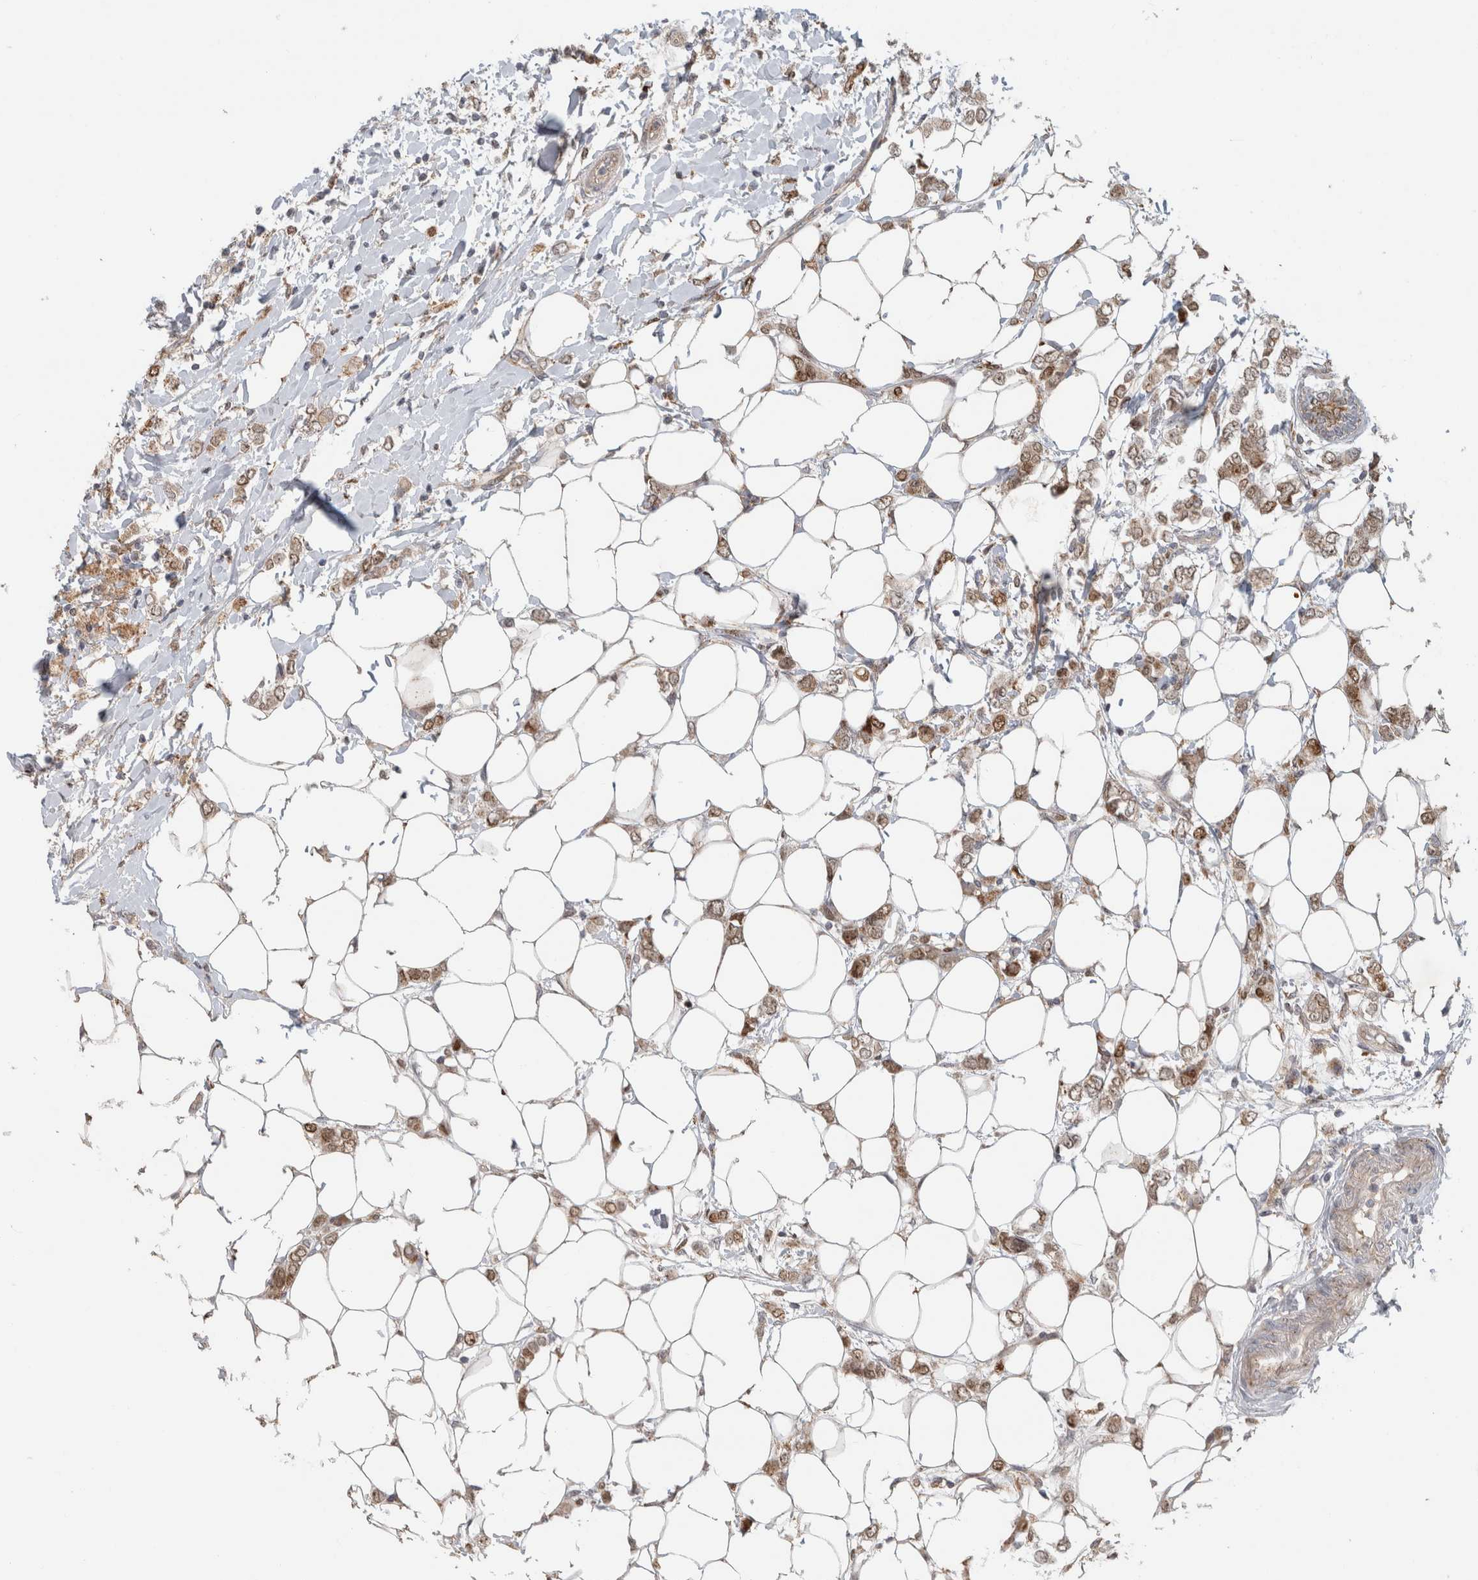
{"staining": {"intensity": "weak", "quantity": ">75%", "location": "cytoplasmic/membranous,nuclear"}, "tissue": "breast cancer", "cell_type": "Tumor cells", "image_type": "cancer", "snomed": [{"axis": "morphology", "description": "Normal tissue, NOS"}, {"axis": "morphology", "description": "Lobular carcinoma"}, {"axis": "topography", "description": "Breast"}], "caption": "Weak cytoplasmic/membranous and nuclear staining is seen in approximately >75% of tumor cells in breast lobular carcinoma. (Stains: DAB (3,3'-diaminobenzidine) in brown, nuclei in blue, Microscopy: brightfield microscopy at high magnification).", "gene": "INSRR", "patient": {"sex": "female", "age": 47}}